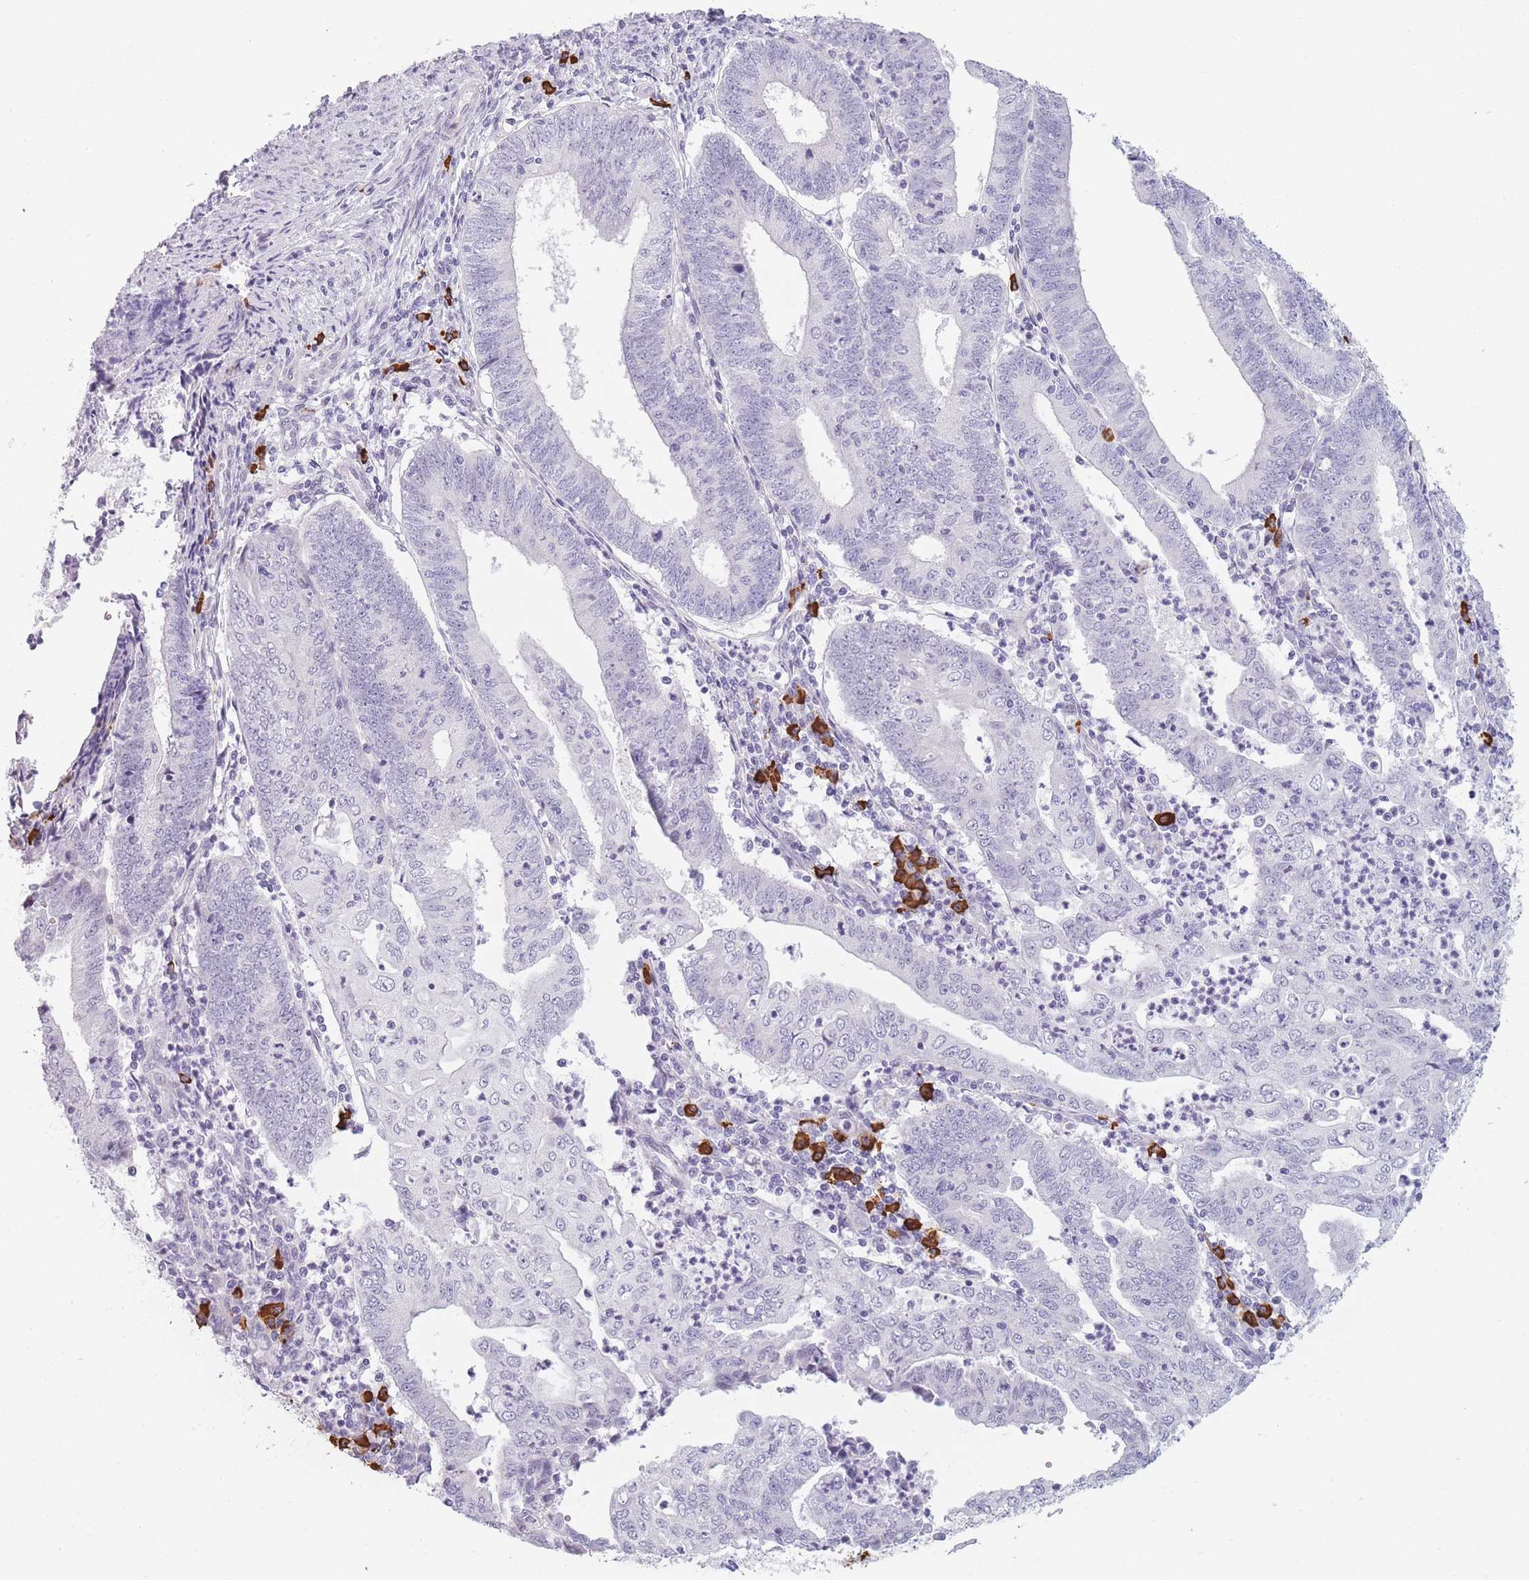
{"staining": {"intensity": "negative", "quantity": "none", "location": "none"}, "tissue": "endometrial cancer", "cell_type": "Tumor cells", "image_type": "cancer", "snomed": [{"axis": "morphology", "description": "Adenocarcinoma, NOS"}, {"axis": "topography", "description": "Endometrium"}], "caption": "Endometrial cancer (adenocarcinoma) was stained to show a protein in brown. There is no significant staining in tumor cells.", "gene": "PLEKHG2", "patient": {"sex": "female", "age": 60}}